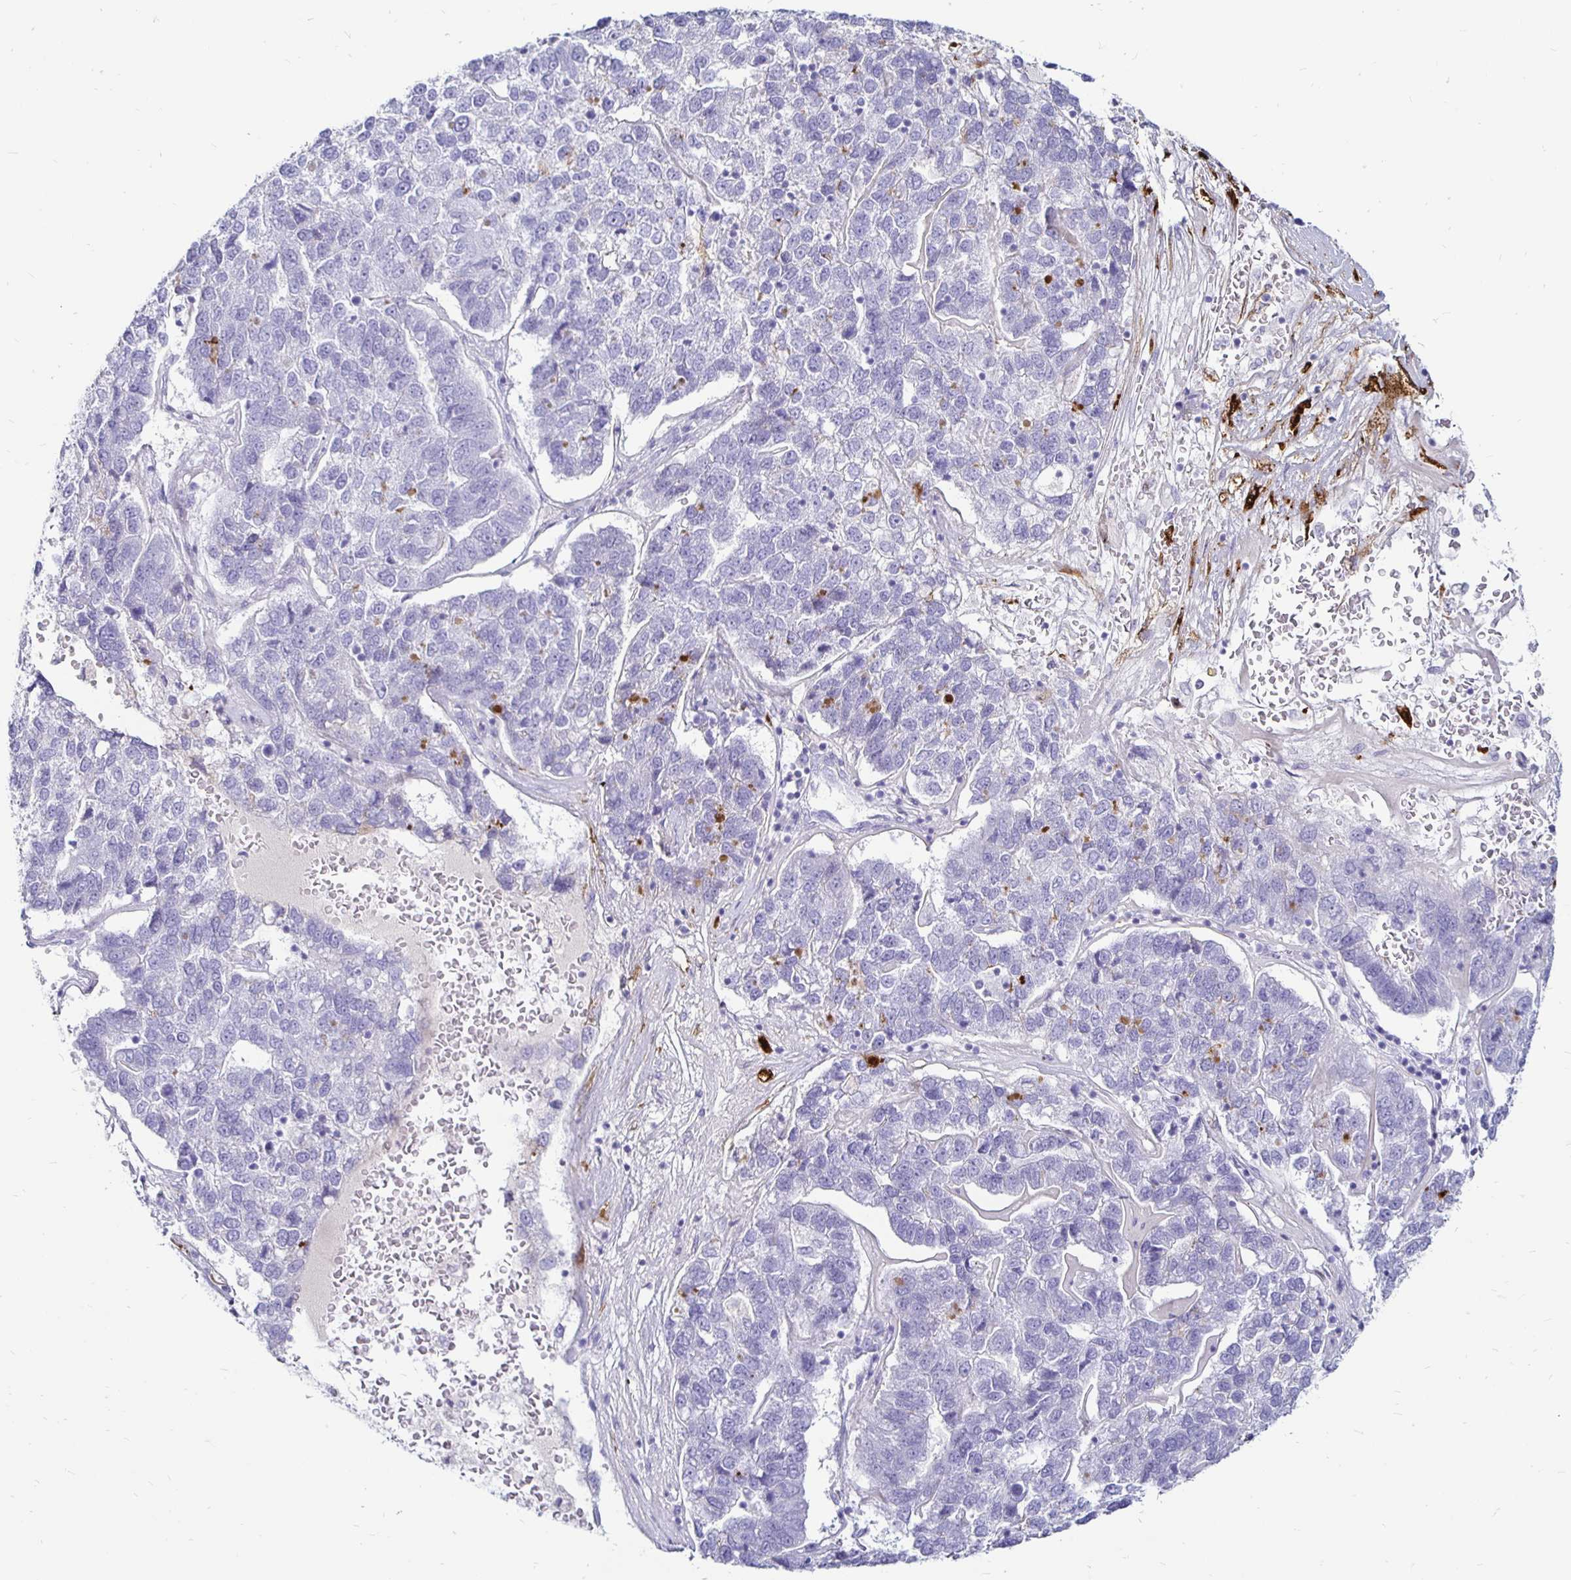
{"staining": {"intensity": "negative", "quantity": "none", "location": "none"}, "tissue": "pancreatic cancer", "cell_type": "Tumor cells", "image_type": "cancer", "snomed": [{"axis": "morphology", "description": "Adenocarcinoma, NOS"}, {"axis": "topography", "description": "Pancreas"}], "caption": "High power microscopy image of an immunohistochemistry (IHC) image of pancreatic adenocarcinoma, revealing no significant positivity in tumor cells.", "gene": "TIMP1", "patient": {"sex": "female", "age": 61}}